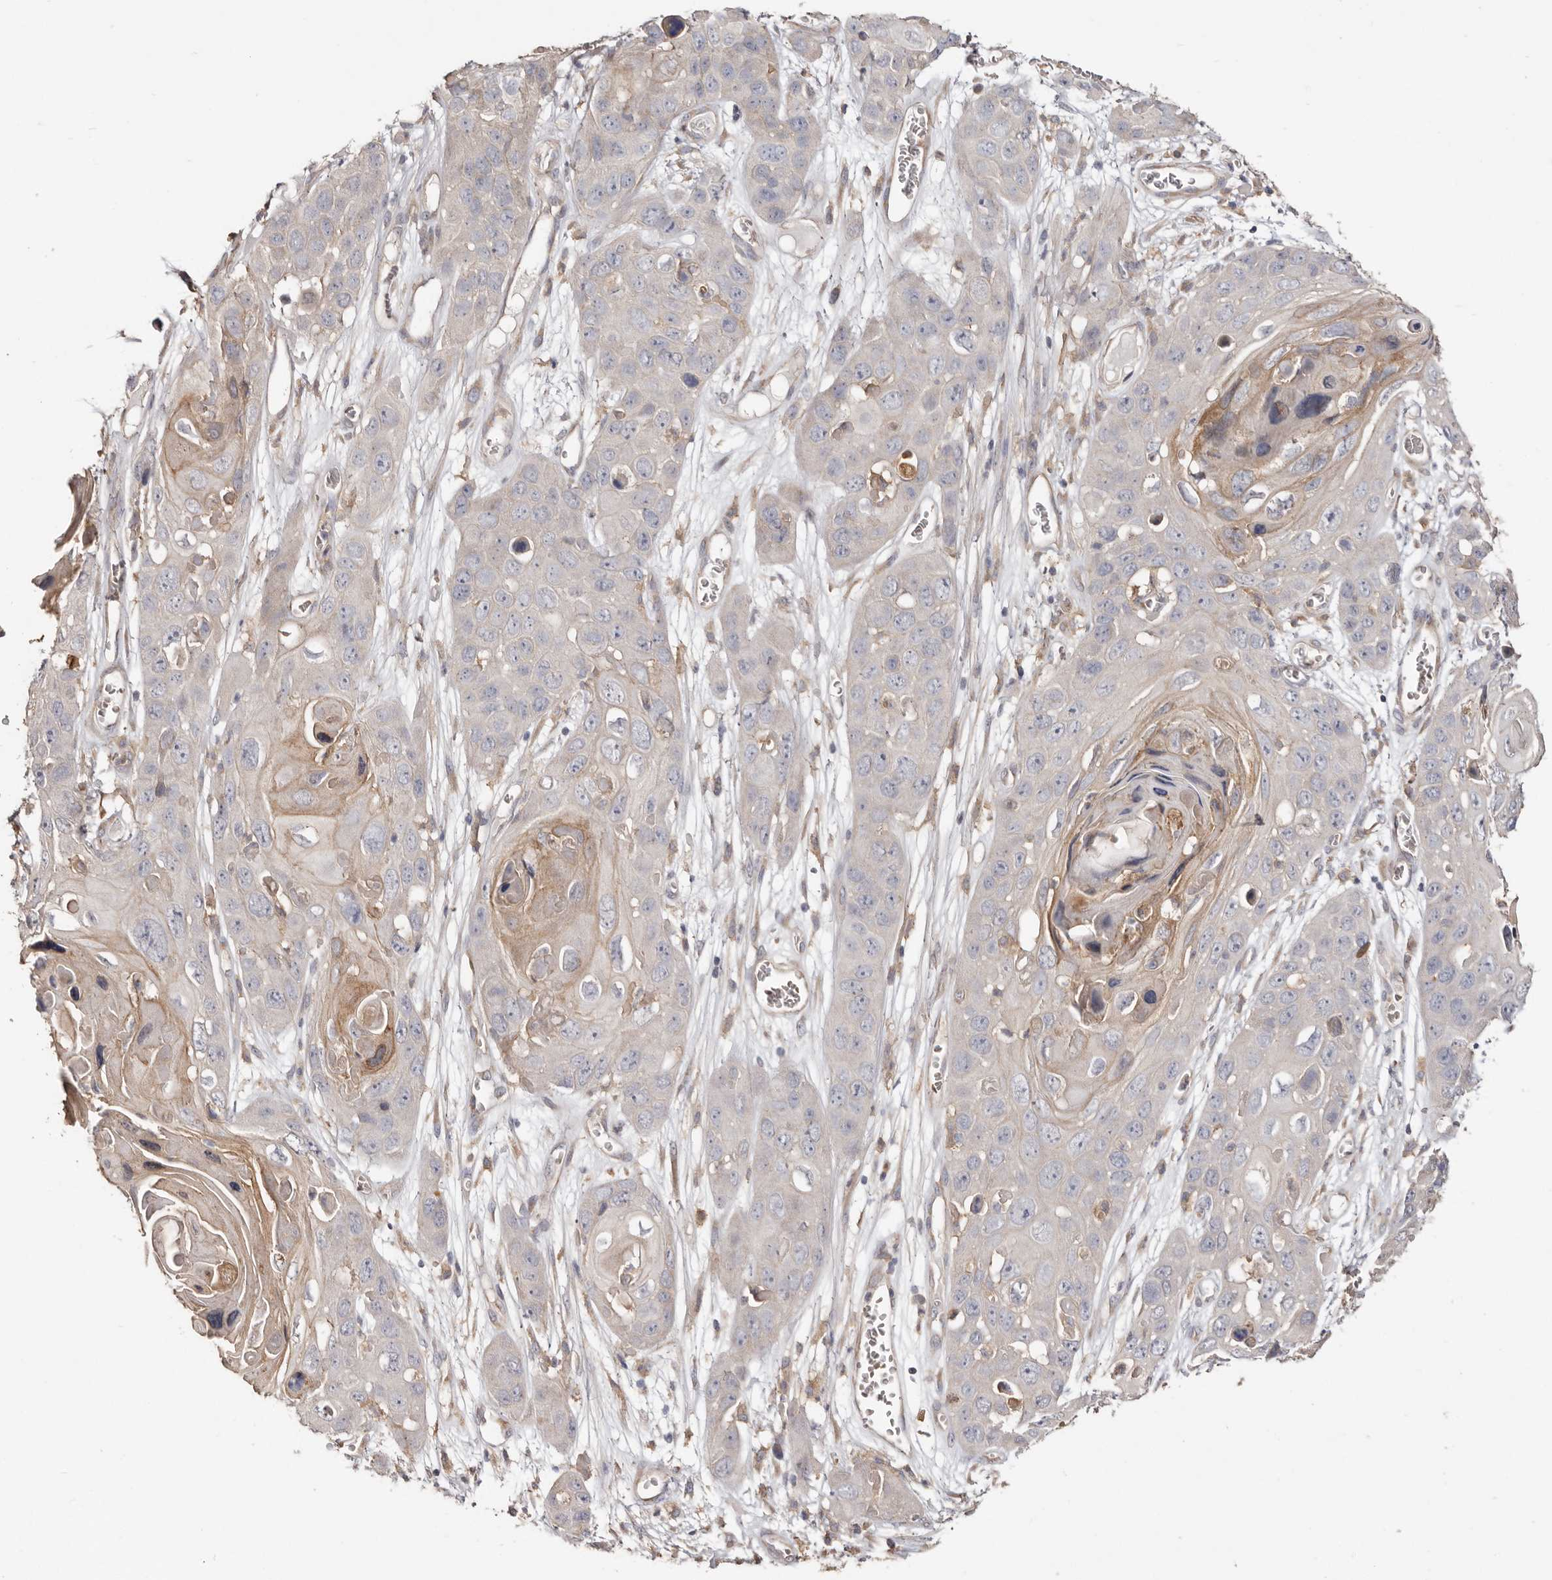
{"staining": {"intensity": "negative", "quantity": "none", "location": "none"}, "tissue": "skin cancer", "cell_type": "Tumor cells", "image_type": "cancer", "snomed": [{"axis": "morphology", "description": "Squamous cell carcinoma, NOS"}, {"axis": "topography", "description": "Skin"}], "caption": "Tumor cells are negative for brown protein staining in skin squamous cell carcinoma.", "gene": "LRRC25", "patient": {"sex": "male", "age": 55}}